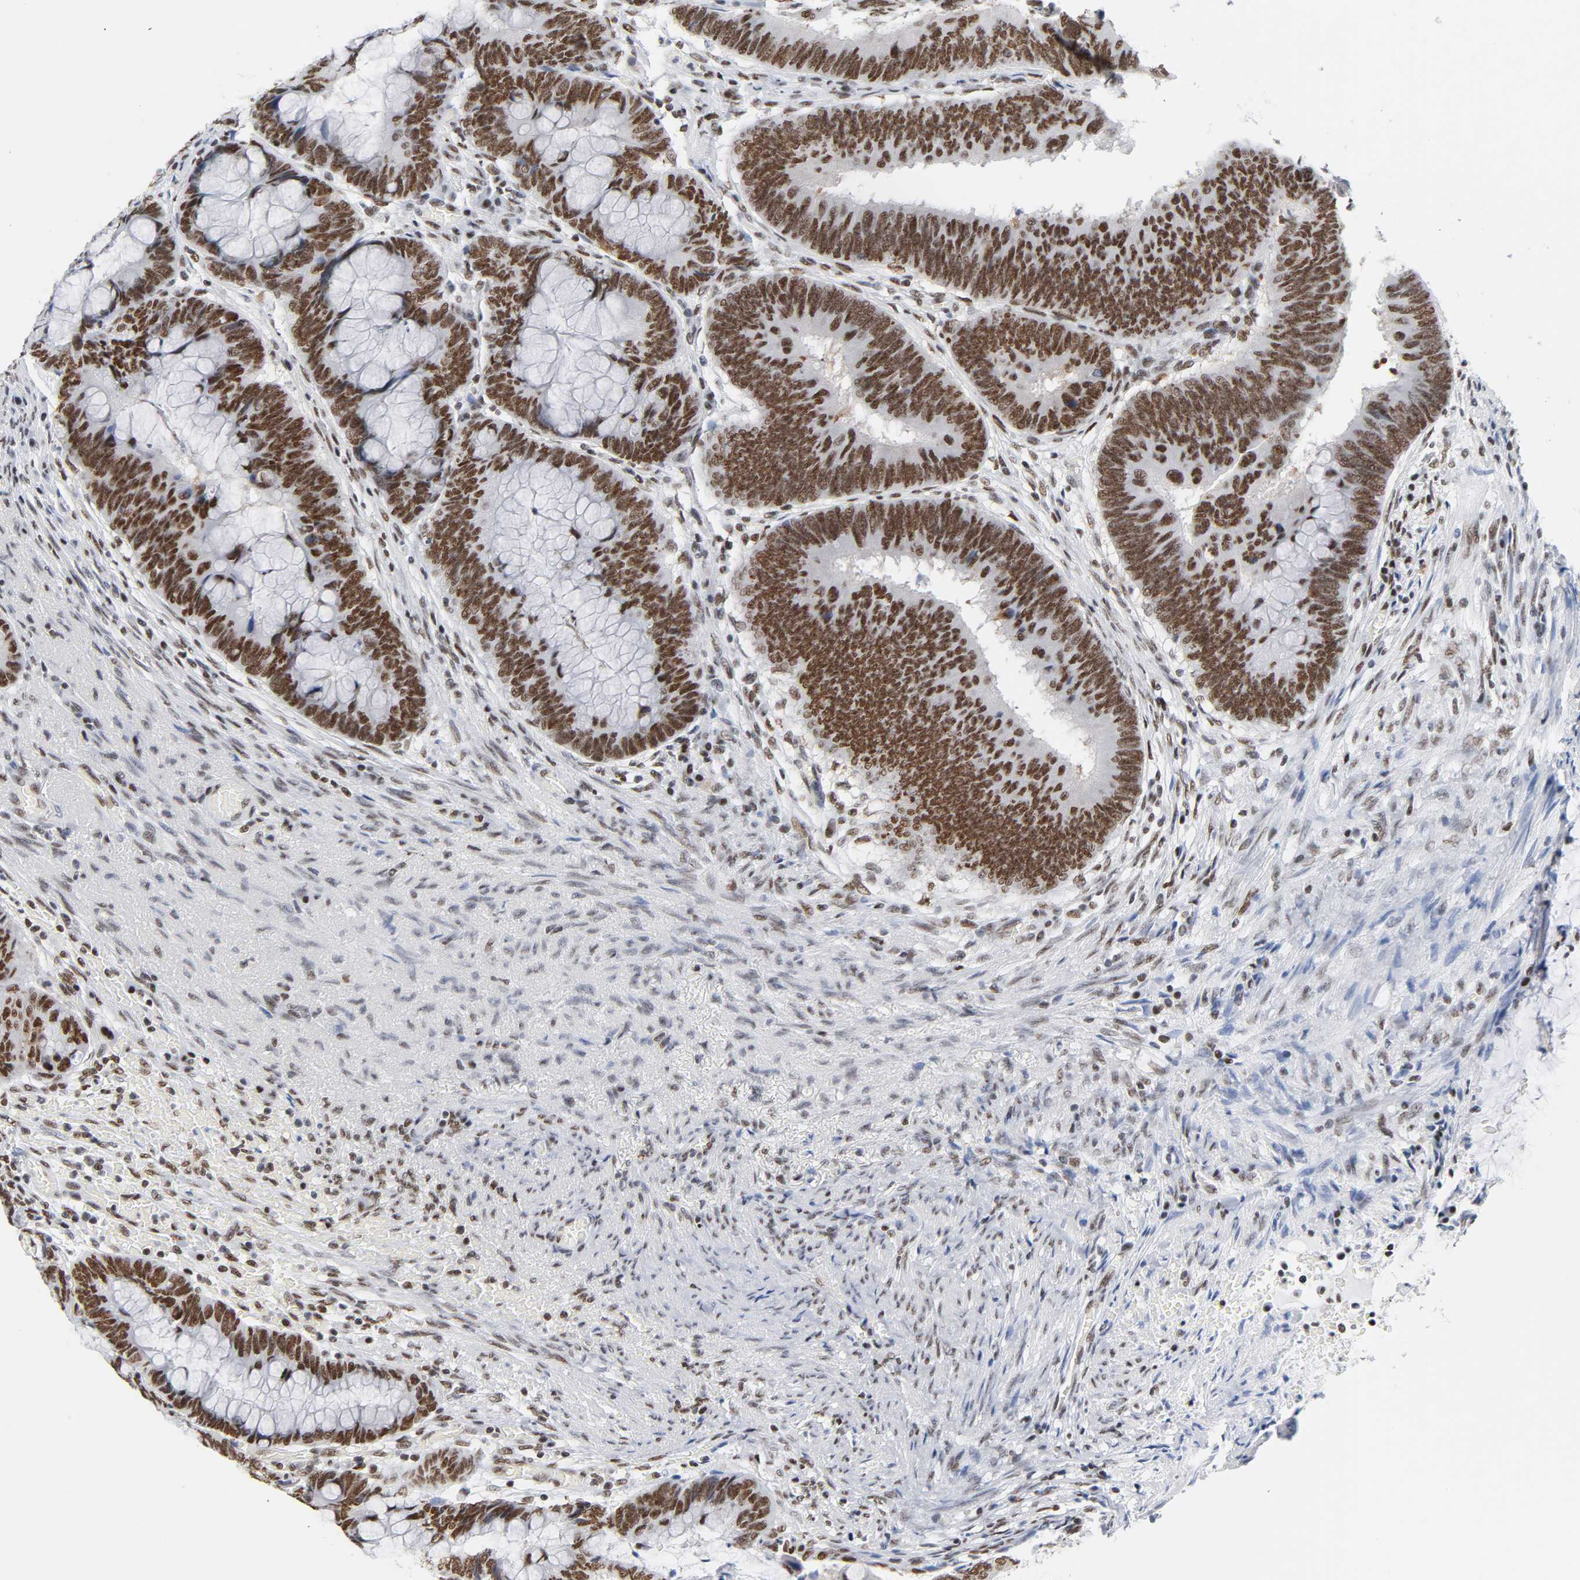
{"staining": {"intensity": "moderate", "quantity": ">75%", "location": "nuclear"}, "tissue": "colorectal cancer", "cell_type": "Tumor cells", "image_type": "cancer", "snomed": [{"axis": "morphology", "description": "Normal tissue, NOS"}, {"axis": "morphology", "description": "Adenocarcinoma, NOS"}, {"axis": "topography", "description": "Rectum"}], "caption": "A high-resolution image shows IHC staining of adenocarcinoma (colorectal), which shows moderate nuclear expression in about >75% of tumor cells. Nuclei are stained in blue.", "gene": "CSTF2", "patient": {"sex": "male", "age": 92}}